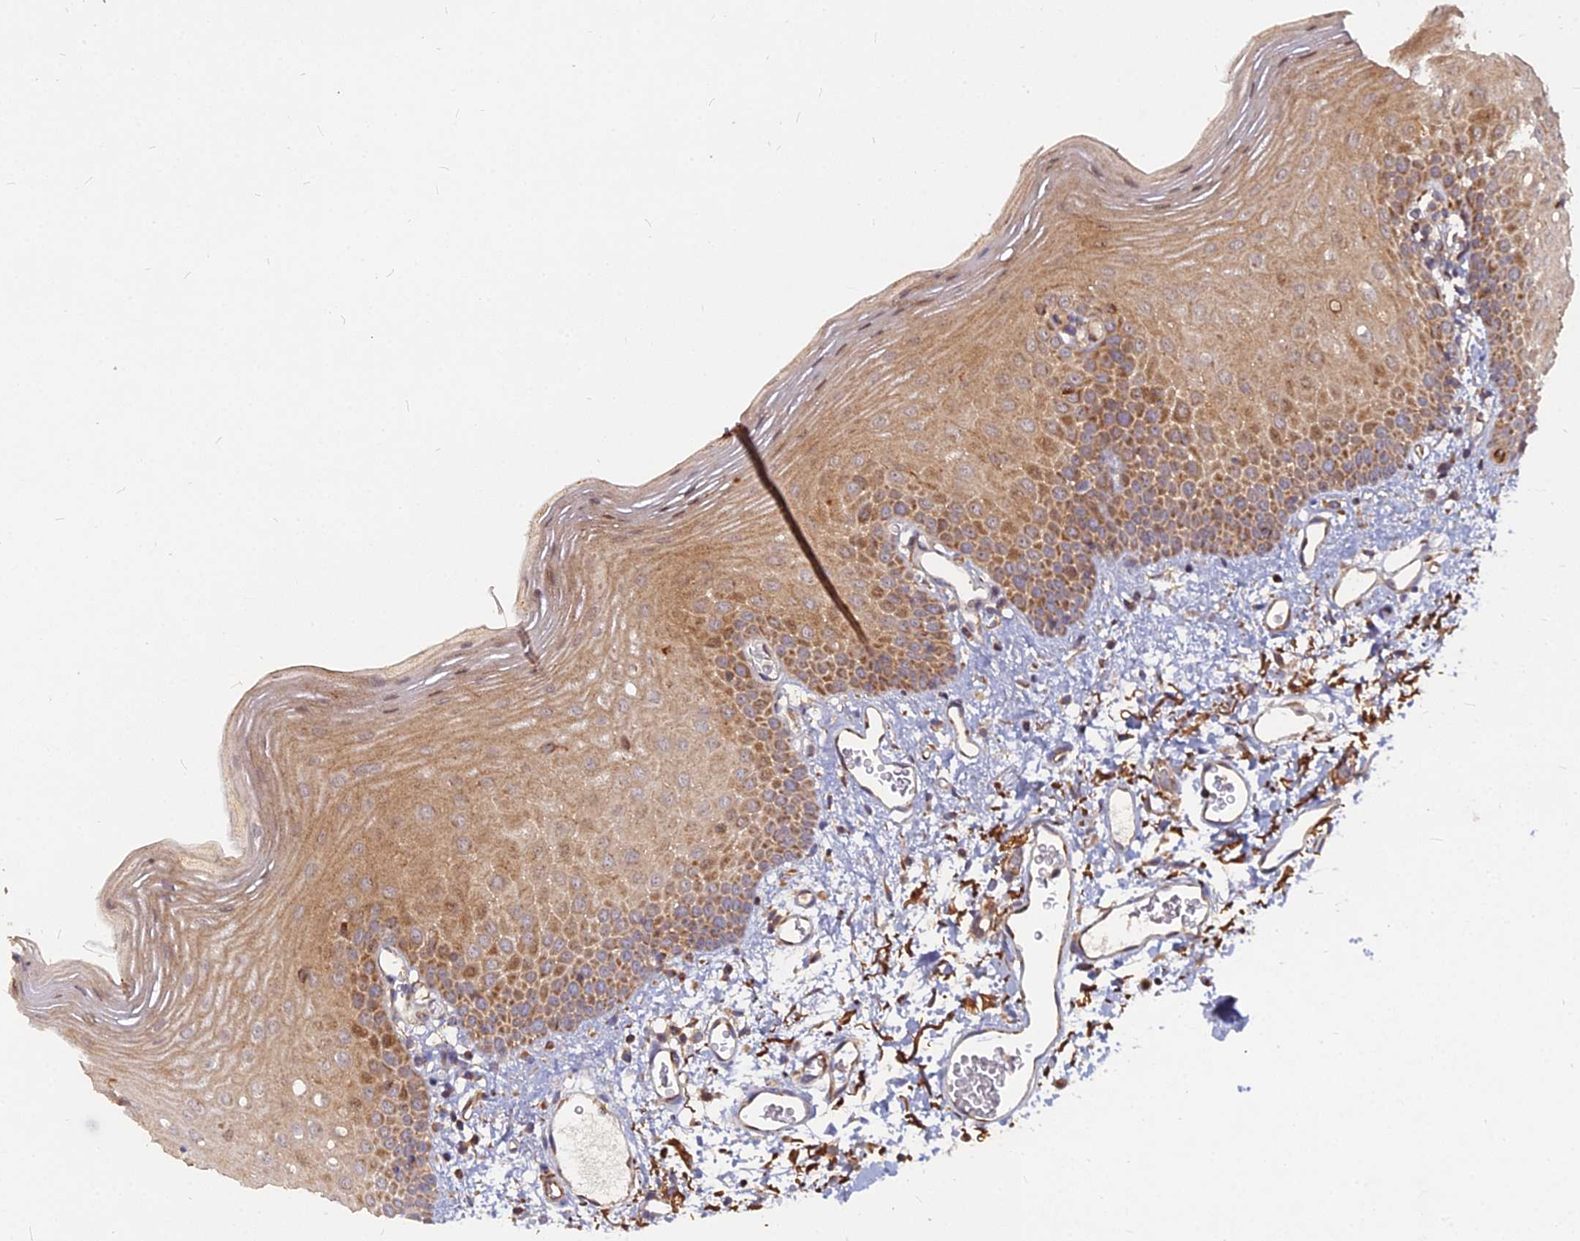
{"staining": {"intensity": "moderate", "quantity": ">75%", "location": "cytoplasmic/membranous"}, "tissue": "oral mucosa", "cell_type": "Squamous epithelial cells", "image_type": "normal", "snomed": [{"axis": "morphology", "description": "Normal tissue, NOS"}, {"axis": "topography", "description": "Oral tissue"}], "caption": "Immunohistochemistry (IHC) of benign oral mucosa exhibits medium levels of moderate cytoplasmic/membranous expression in about >75% of squamous epithelial cells.", "gene": "COX11", "patient": {"sex": "female", "age": 70}}